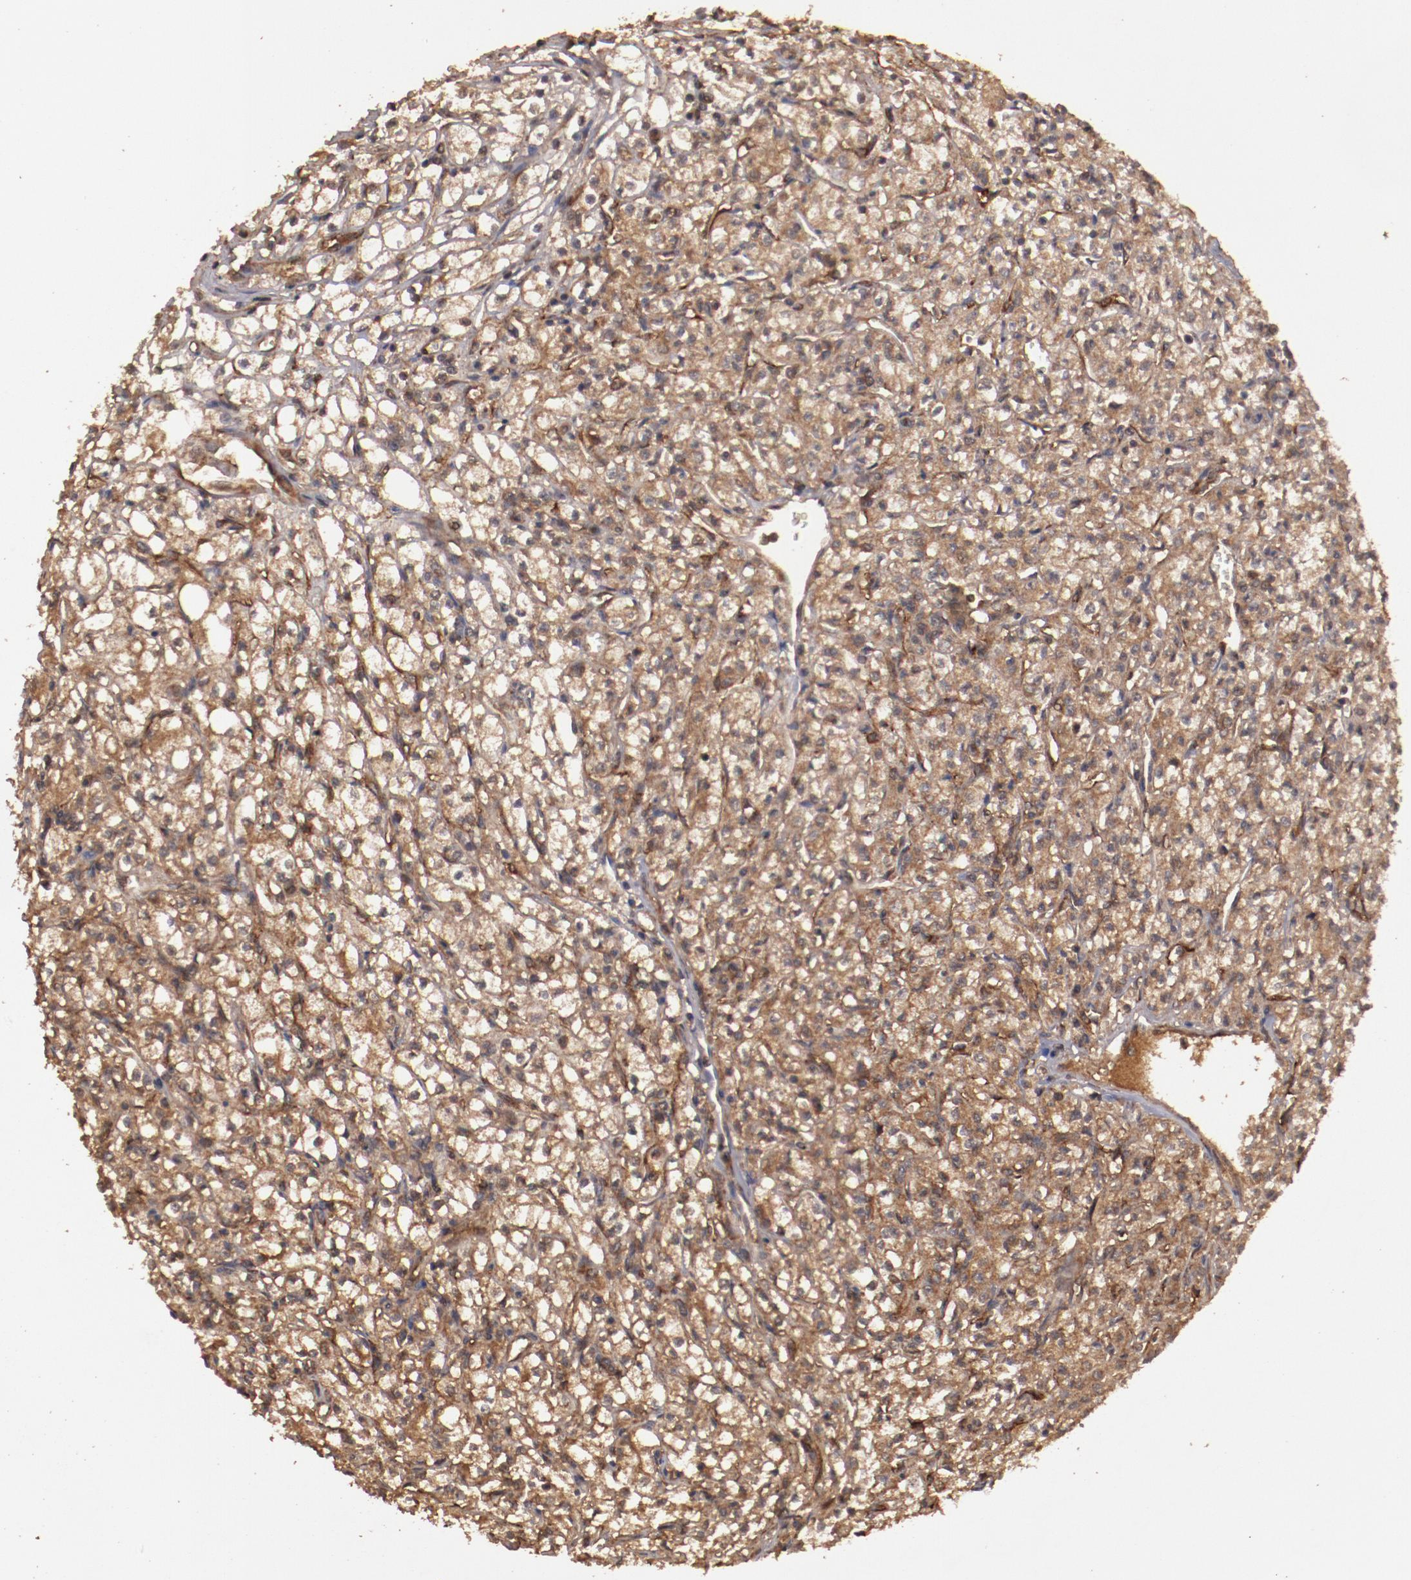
{"staining": {"intensity": "moderate", "quantity": ">75%", "location": "cytoplasmic/membranous"}, "tissue": "renal cancer", "cell_type": "Tumor cells", "image_type": "cancer", "snomed": [{"axis": "morphology", "description": "Adenocarcinoma, NOS"}, {"axis": "topography", "description": "Kidney"}], "caption": "A photomicrograph of human renal cancer stained for a protein shows moderate cytoplasmic/membranous brown staining in tumor cells.", "gene": "TXNDC16", "patient": {"sex": "male", "age": 61}}